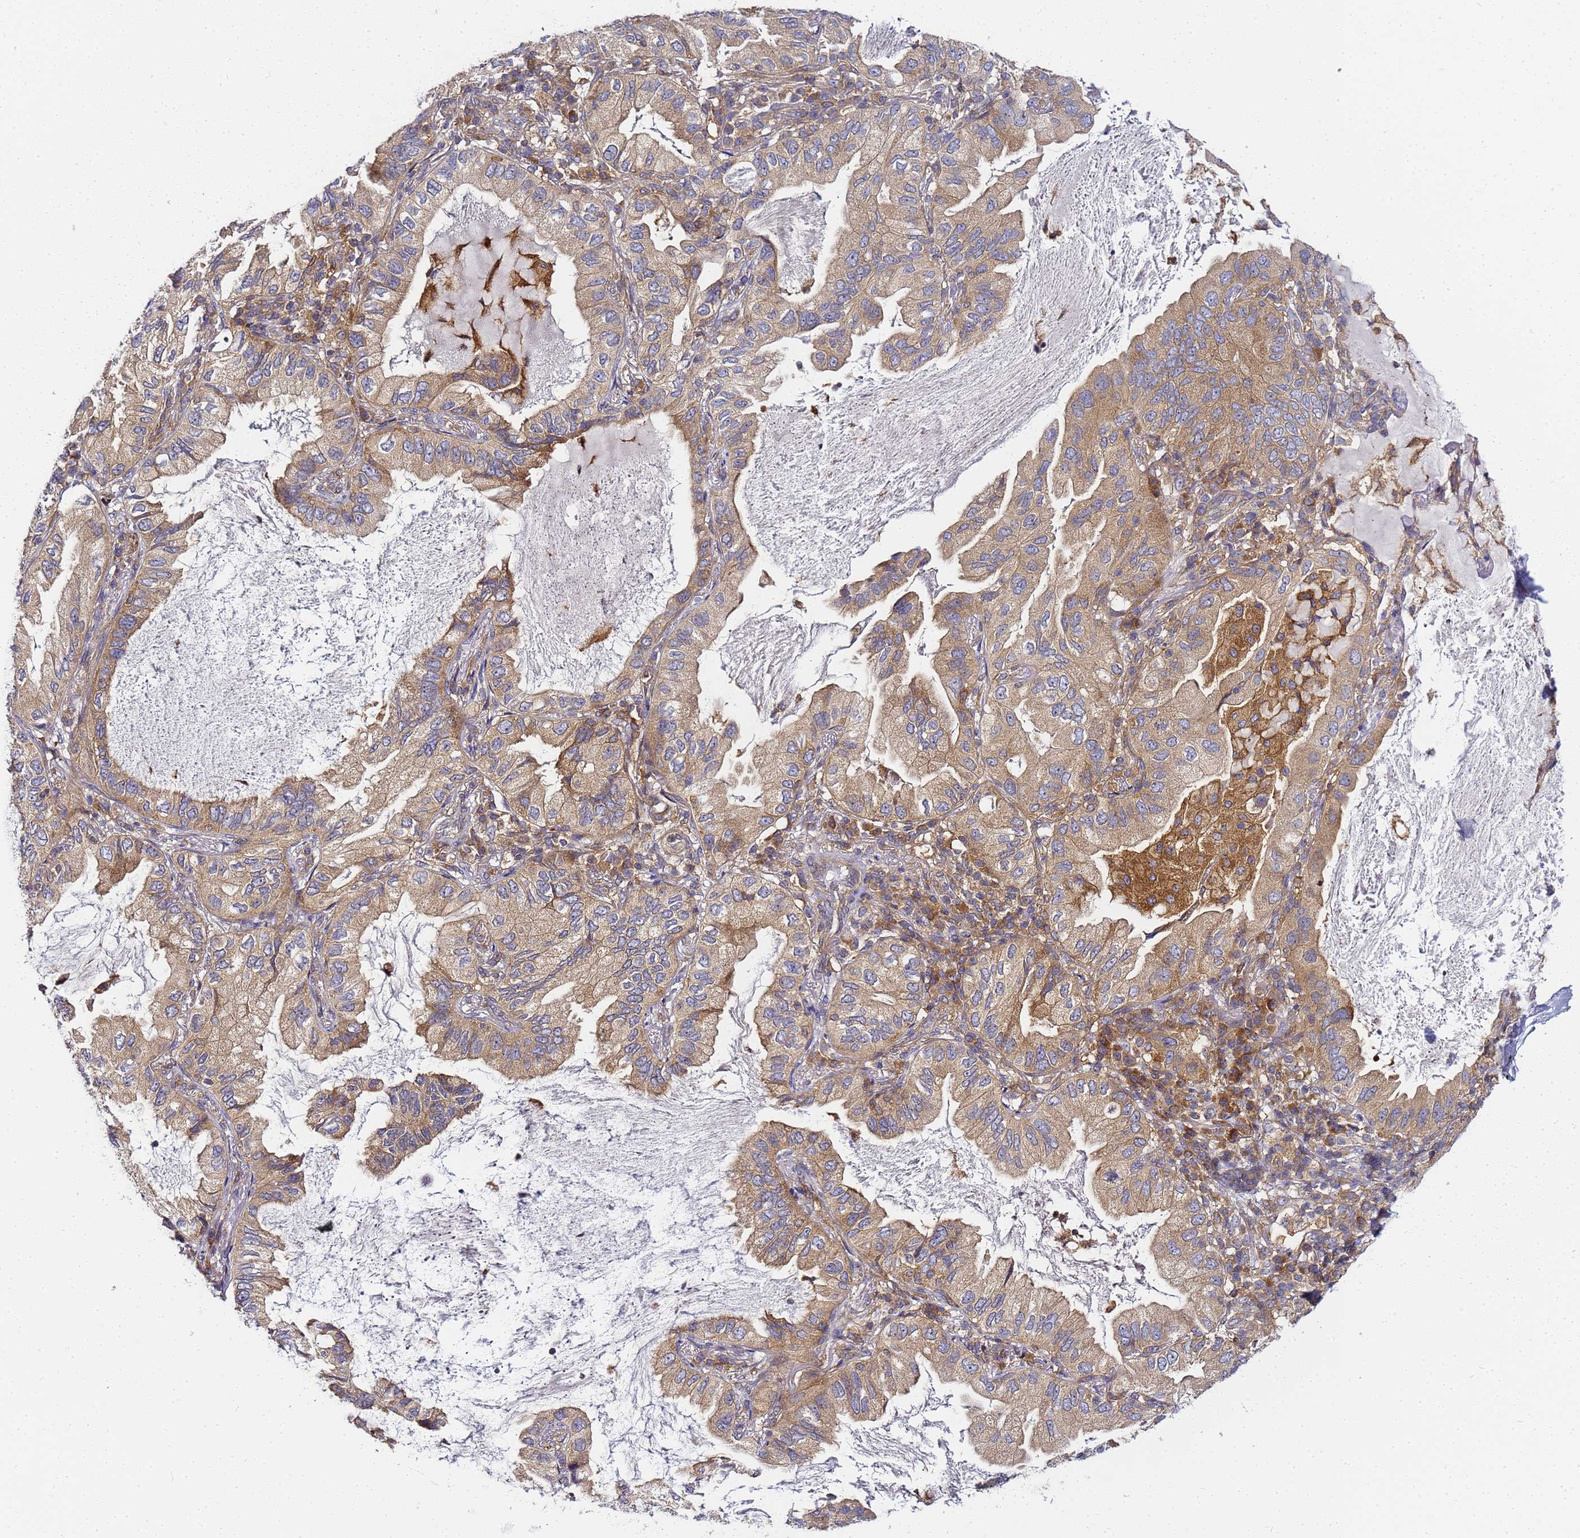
{"staining": {"intensity": "moderate", "quantity": ">75%", "location": "cytoplasmic/membranous"}, "tissue": "lung cancer", "cell_type": "Tumor cells", "image_type": "cancer", "snomed": [{"axis": "morphology", "description": "Adenocarcinoma, NOS"}, {"axis": "topography", "description": "Lung"}], "caption": "Lung cancer stained with IHC reveals moderate cytoplasmic/membranous positivity in about >75% of tumor cells.", "gene": "CHM", "patient": {"sex": "female", "age": 69}}